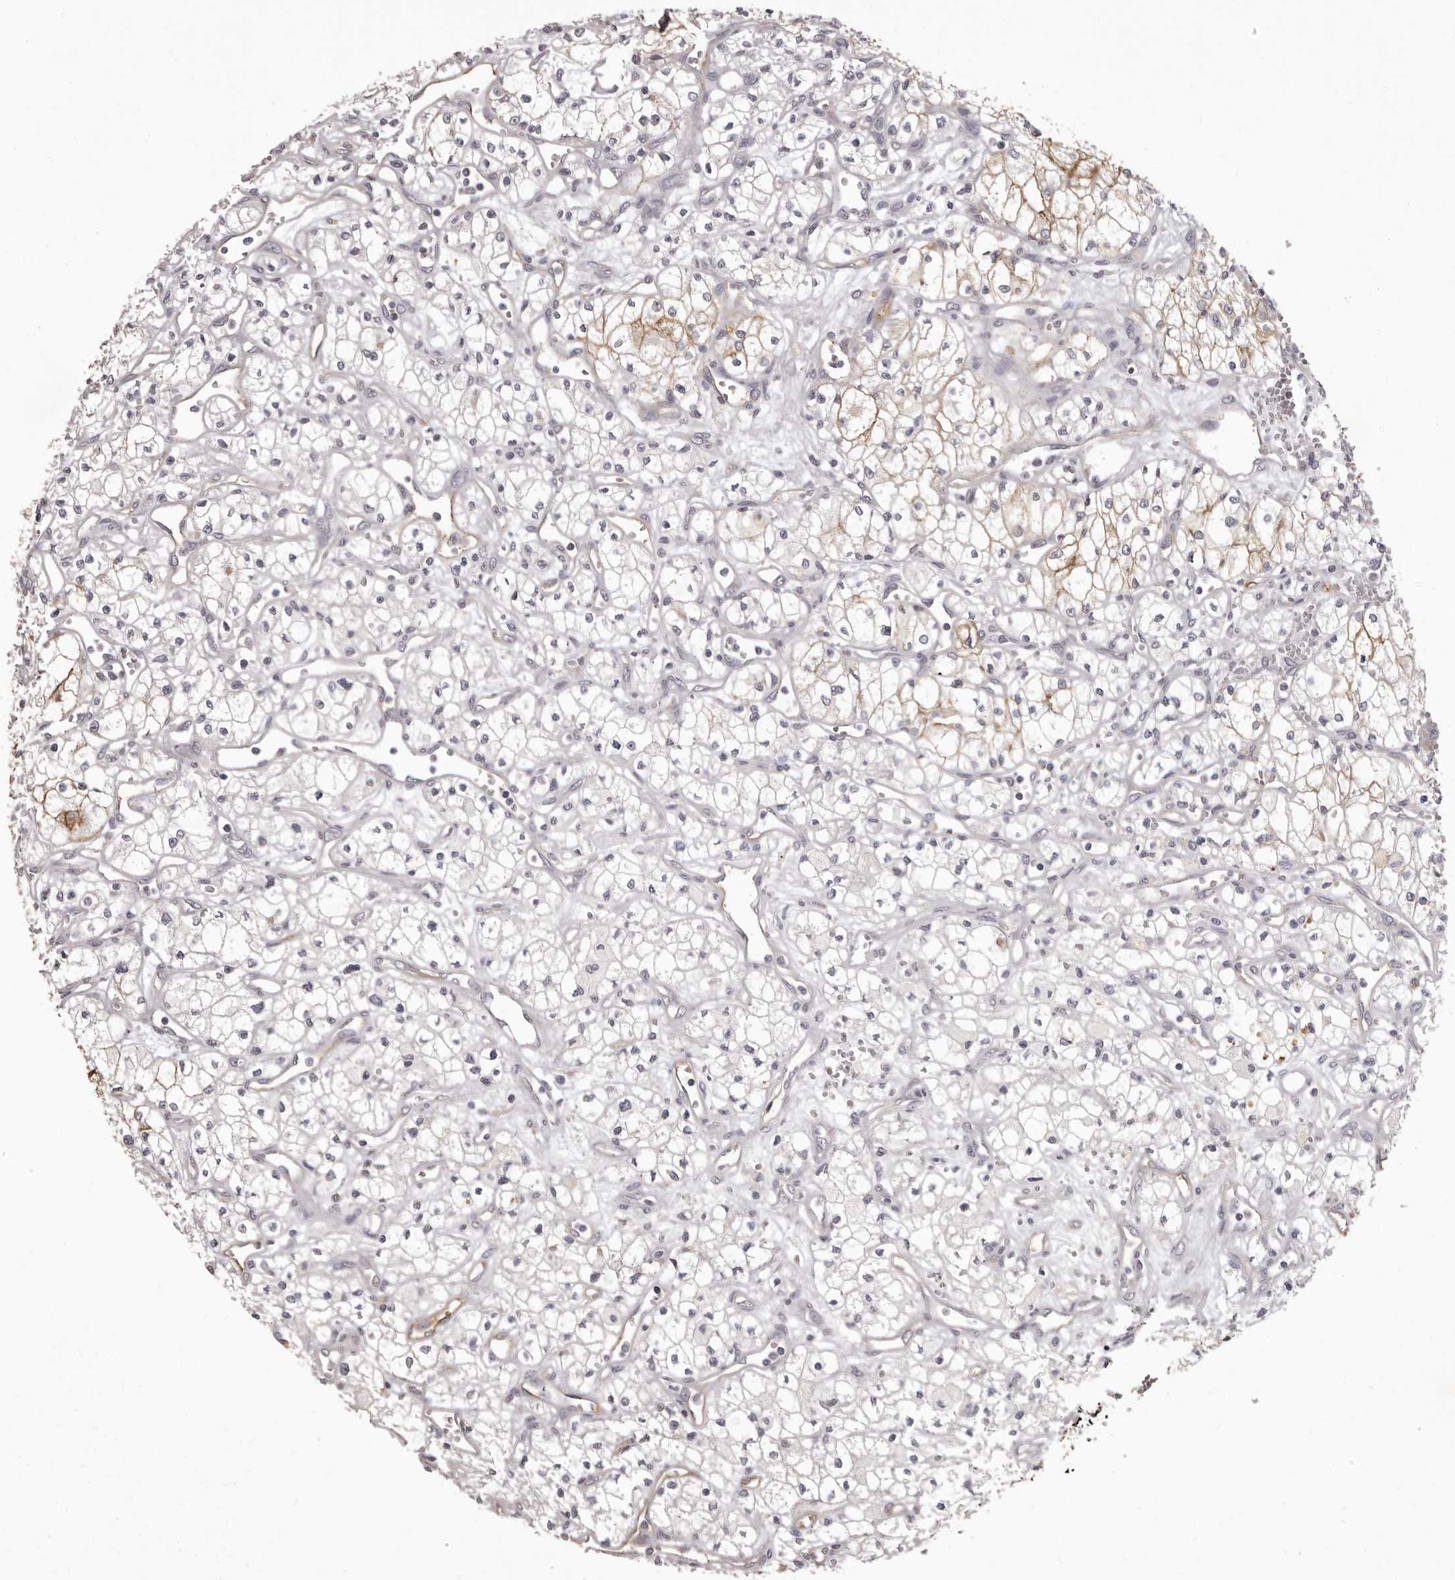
{"staining": {"intensity": "moderate", "quantity": "<25%", "location": "cytoplasmic/membranous"}, "tissue": "renal cancer", "cell_type": "Tumor cells", "image_type": "cancer", "snomed": [{"axis": "morphology", "description": "Adenocarcinoma, NOS"}, {"axis": "topography", "description": "Kidney"}], "caption": "Immunohistochemistry micrograph of neoplastic tissue: renal cancer (adenocarcinoma) stained using immunohistochemistry demonstrates low levels of moderate protein expression localized specifically in the cytoplasmic/membranous of tumor cells, appearing as a cytoplasmic/membranous brown color.", "gene": "GPR78", "patient": {"sex": "male", "age": 59}}